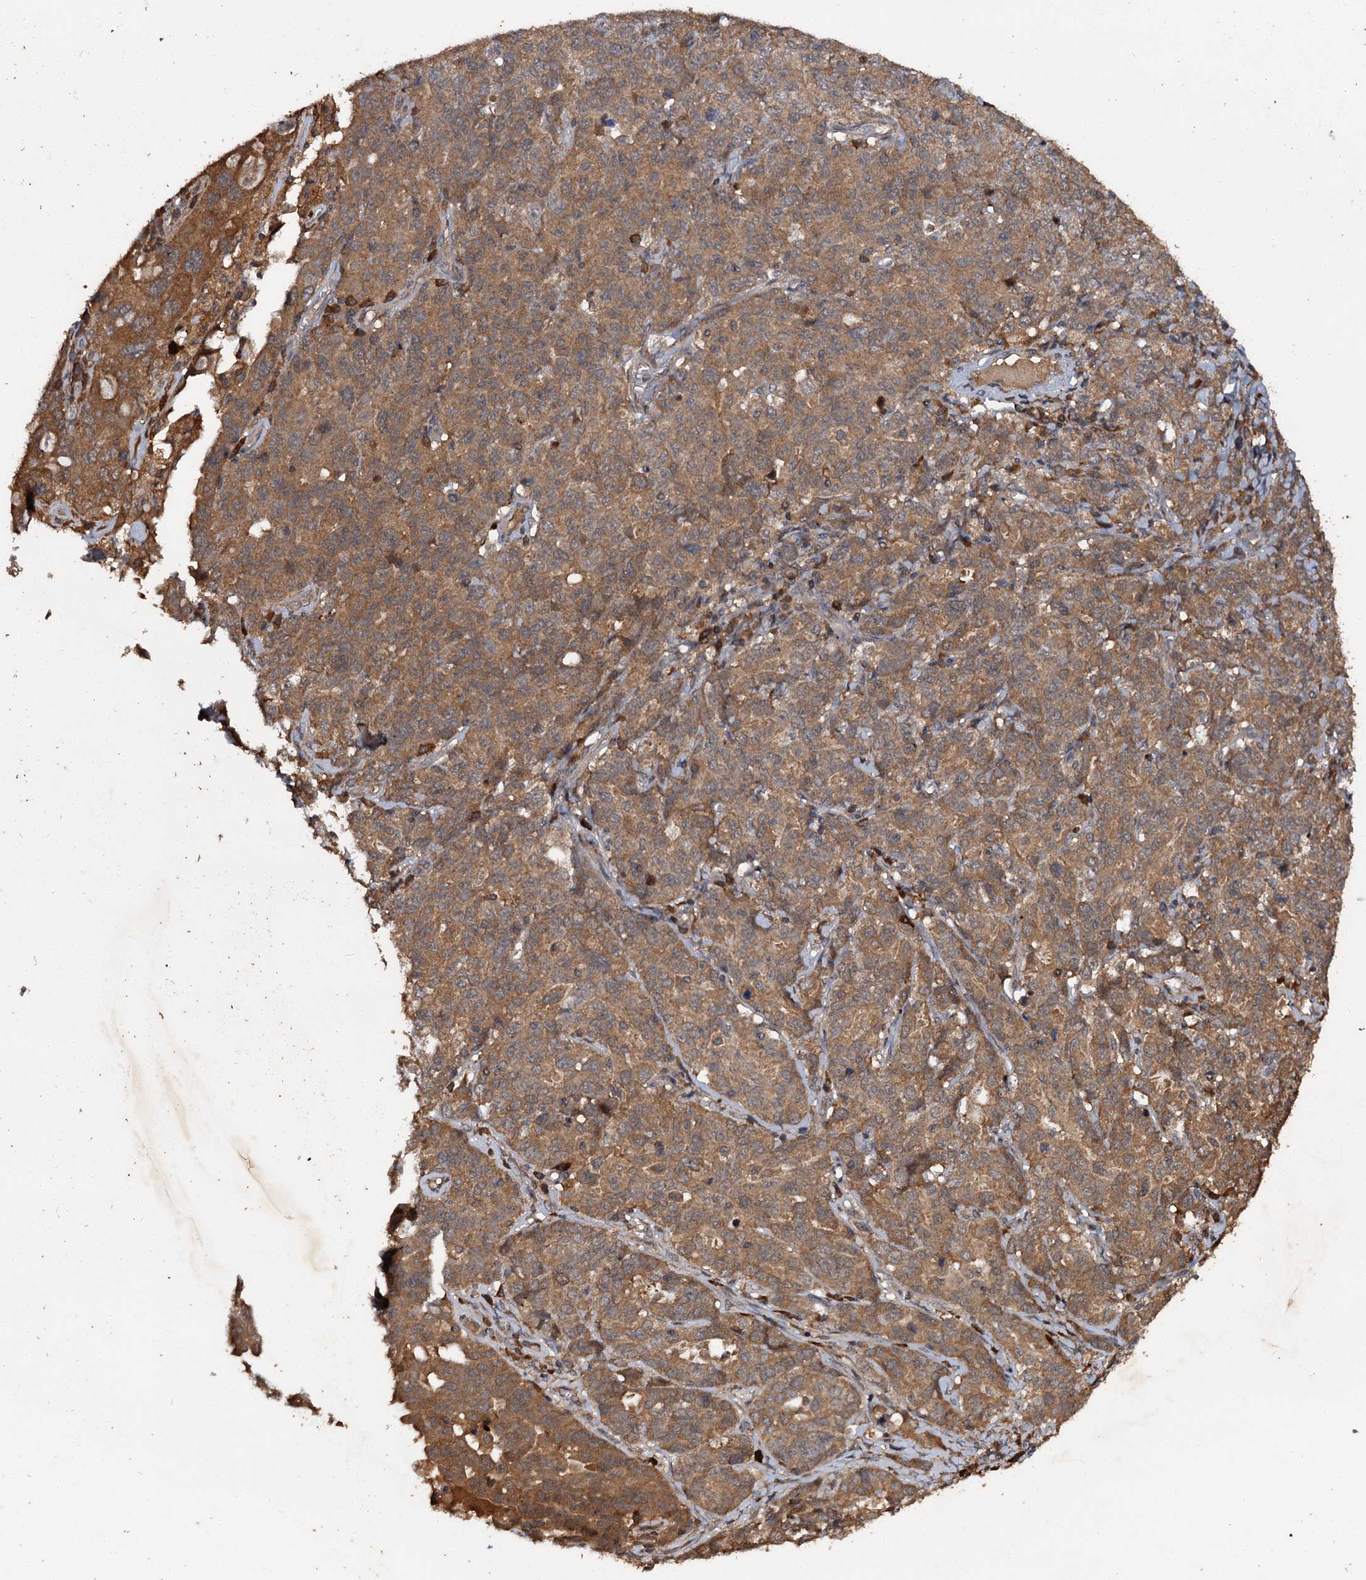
{"staining": {"intensity": "moderate", "quantity": ">75%", "location": "cytoplasmic/membranous"}, "tissue": "ovarian cancer", "cell_type": "Tumor cells", "image_type": "cancer", "snomed": [{"axis": "morphology", "description": "Carcinoma, endometroid"}, {"axis": "topography", "description": "Ovary"}], "caption": "Tumor cells demonstrate medium levels of moderate cytoplasmic/membranous expression in about >75% of cells in endometroid carcinoma (ovarian). (Stains: DAB (3,3'-diaminobenzidine) in brown, nuclei in blue, Microscopy: brightfield microscopy at high magnification).", "gene": "SLC46A3", "patient": {"sex": "female", "age": 62}}